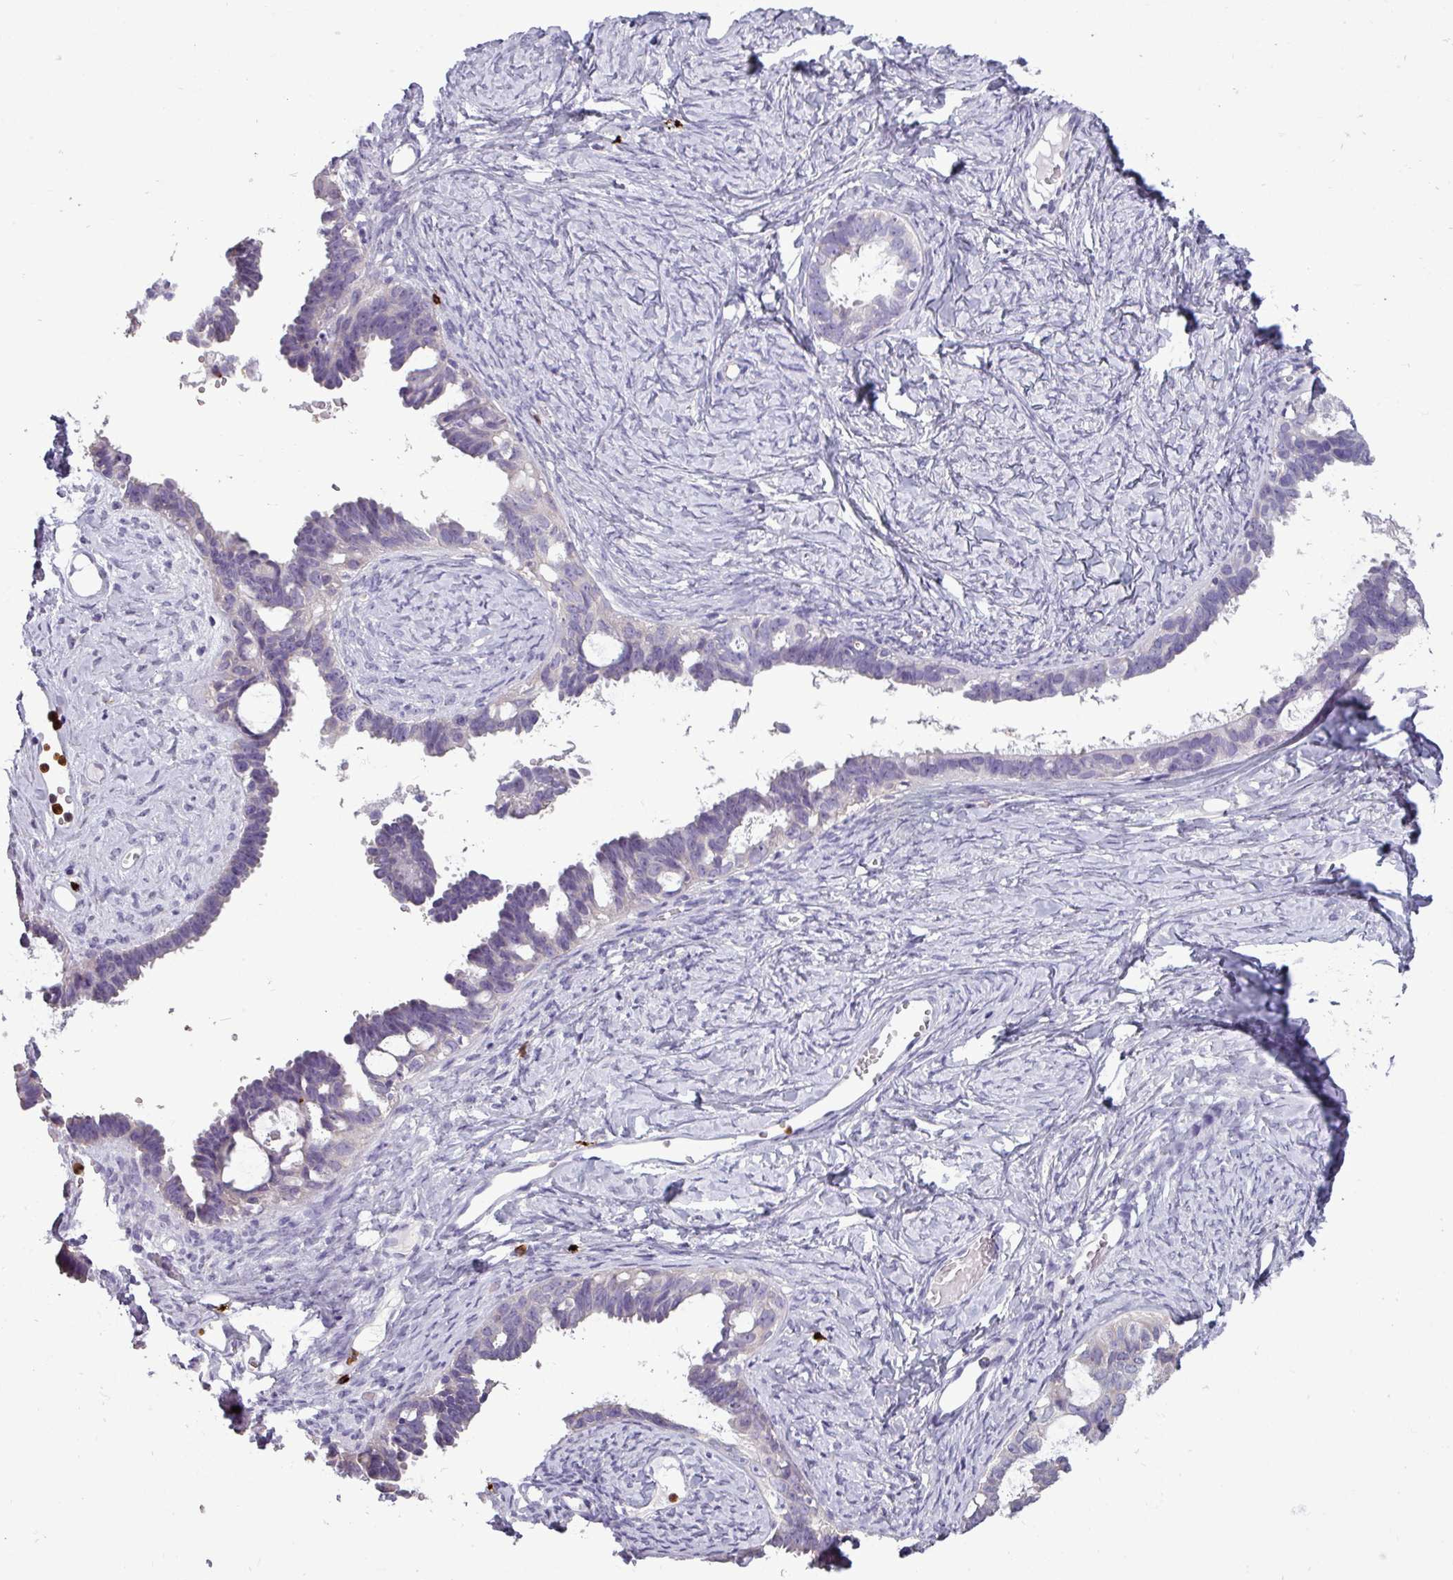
{"staining": {"intensity": "negative", "quantity": "none", "location": "none"}, "tissue": "ovarian cancer", "cell_type": "Tumor cells", "image_type": "cancer", "snomed": [{"axis": "morphology", "description": "Cystadenocarcinoma, serous, NOS"}, {"axis": "topography", "description": "Ovary"}], "caption": "Tumor cells show no significant protein staining in ovarian serous cystadenocarcinoma.", "gene": "TRIM39", "patient": {"sex": "female", "age": 69}}